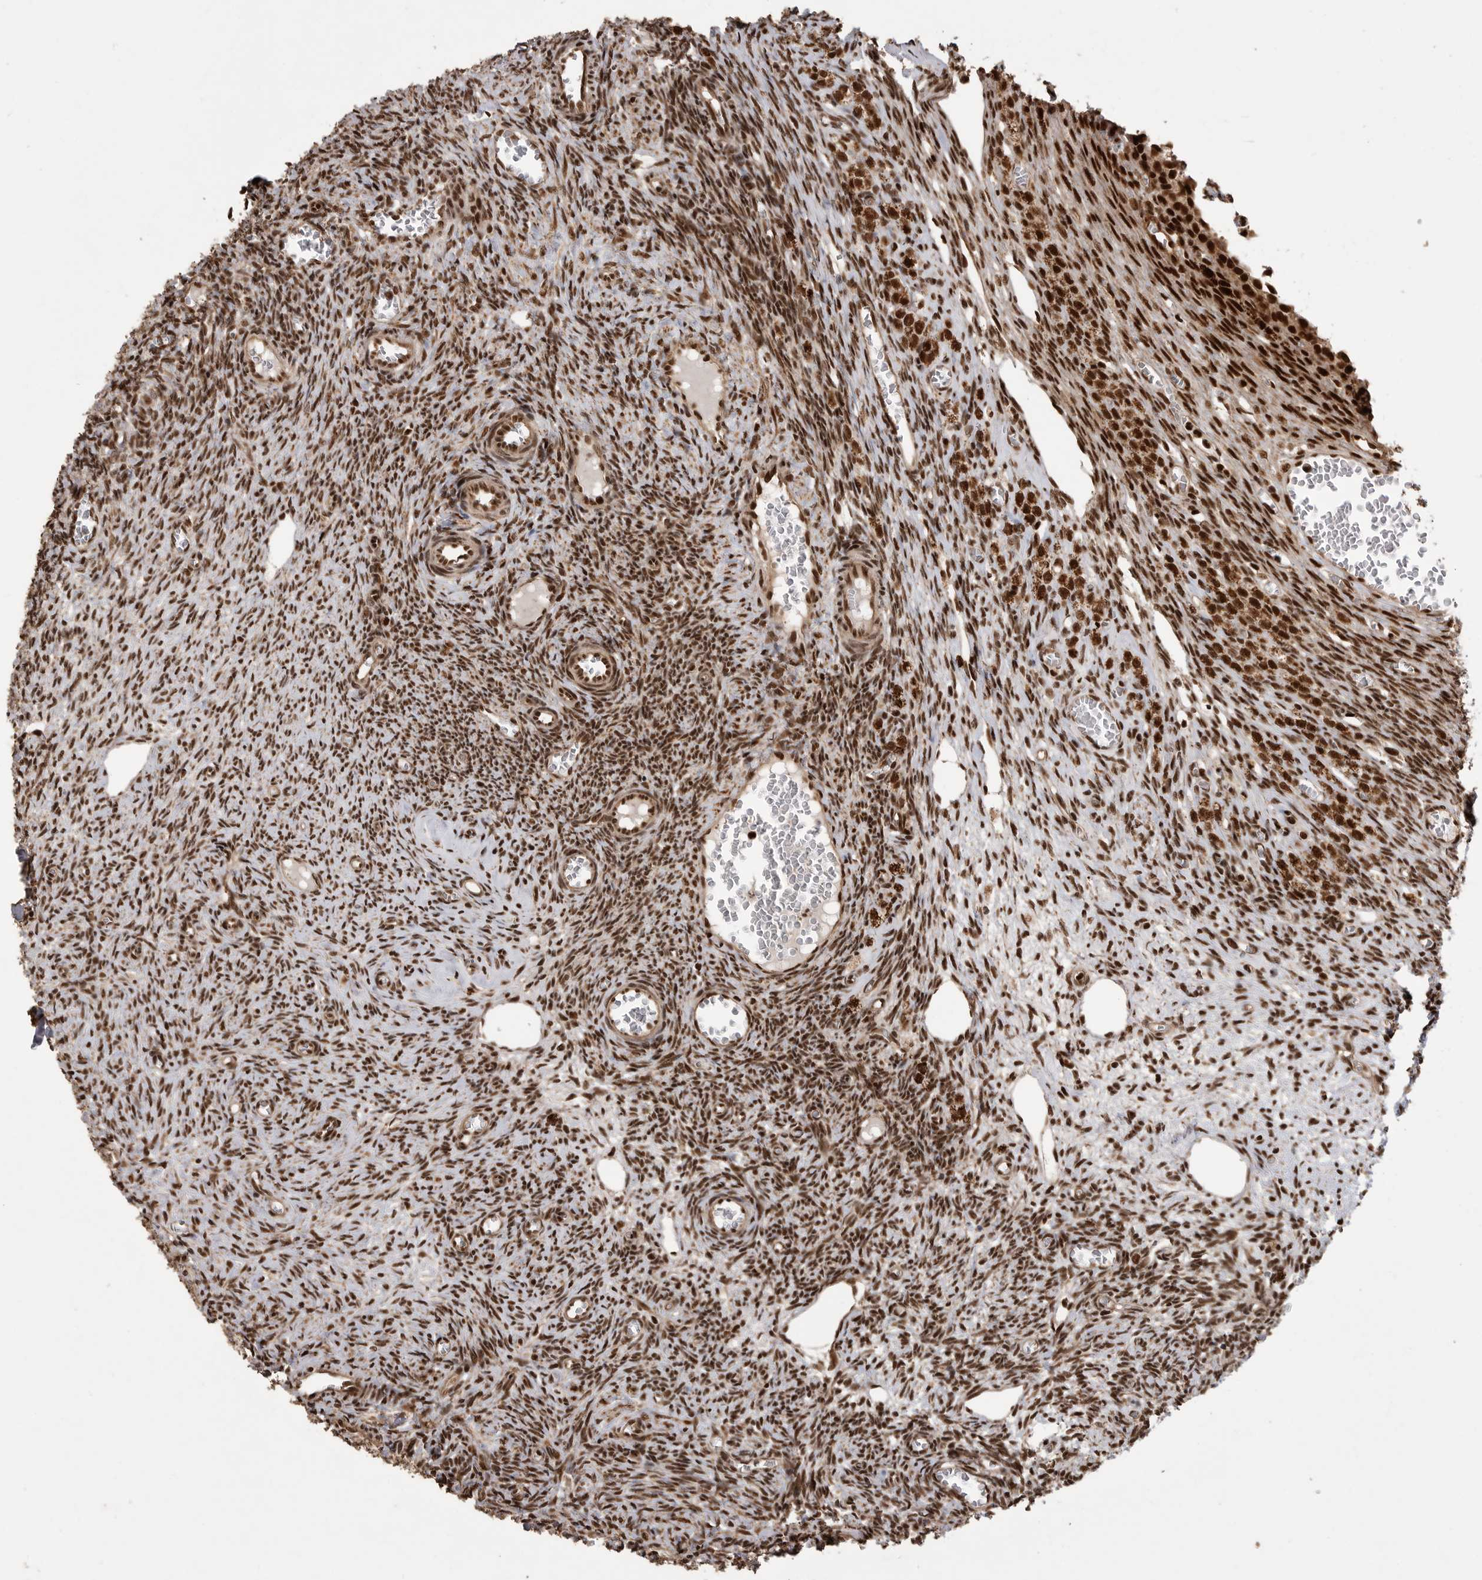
{"staining": {"intensity": "strong", "quantity": ">75%", "location": "nuclear"}, "tissue": "ovary", "cell_type": "Ovarian stroma cells", "image_type": "normal", "snomed": [{"axis": "morphology", "description": "Normal tissue, NOS"}, {"axis": "topography", "description": "Ovary"}], "caption": "Ovary was stained to show a protein in brown. There is high levels of strong nuclear positivity in approximately >75% of ovarian stroma cells. (DAB IHC with brightfield microscopy, high magnification).", "gene": "PPP1R8", "patient": {"sex": "female", "age": 27}}